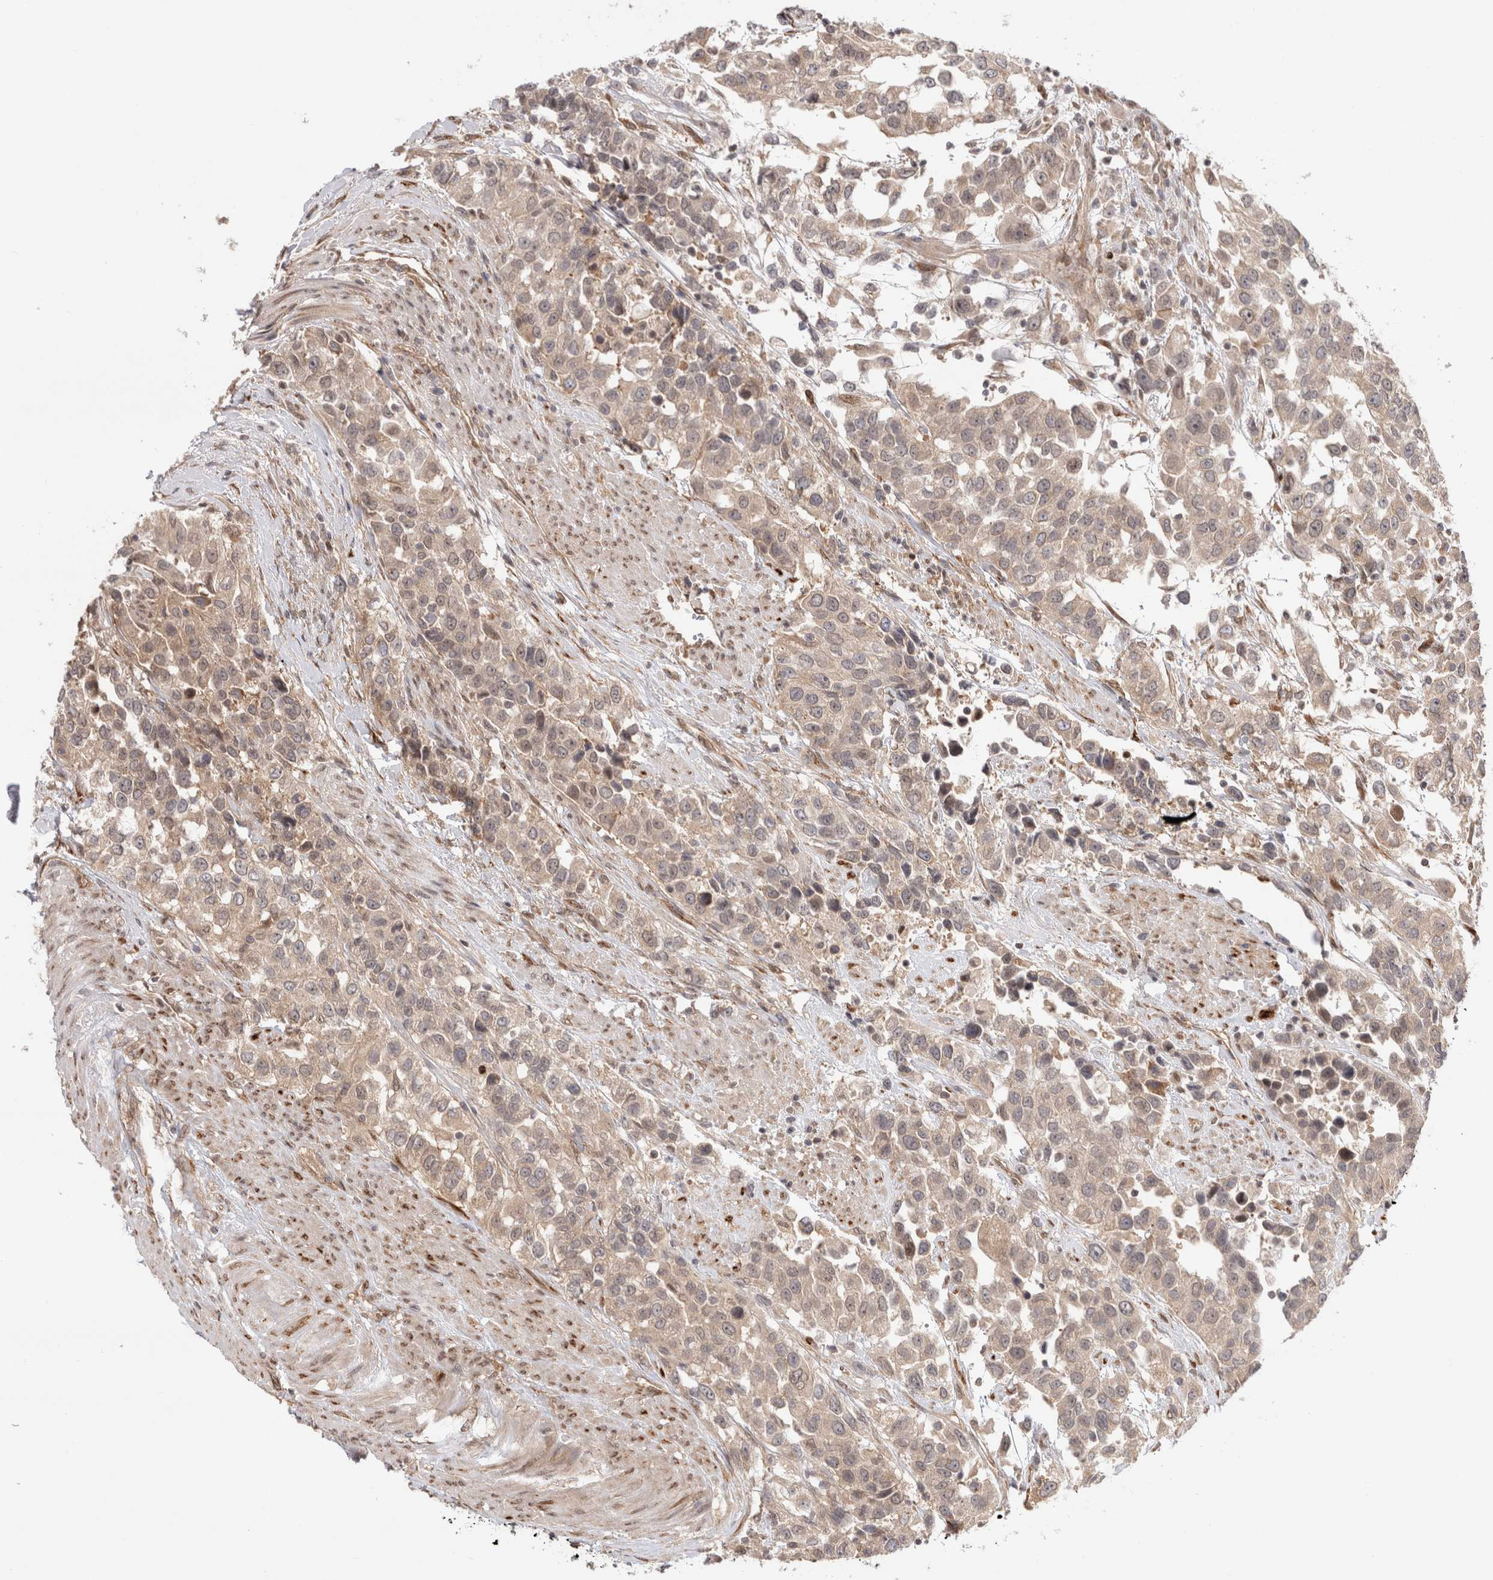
{"staining": {"intensity": "weak", "quantity": "25%-75%", "location": "cytoplasmic/membranous"}, "tissue": "urothelial cancer", "cell_type": "Tumor cells", "image_type": "cancer", "snomed": [{"axis": "morphology", "description": "Urothelial carcinoma, High grade"}, {"axis": "topography", "description": "Urinary bladder"}], "caption": "DAB immunohistochemical staining of human high-grade urothelial carcinoma reveals weak cytoplasmic/membranous protein positivity in about 25%-75% of tumor cells.", "gene": "ZNF318", "patient": {"sex": "female", "age": 80}}